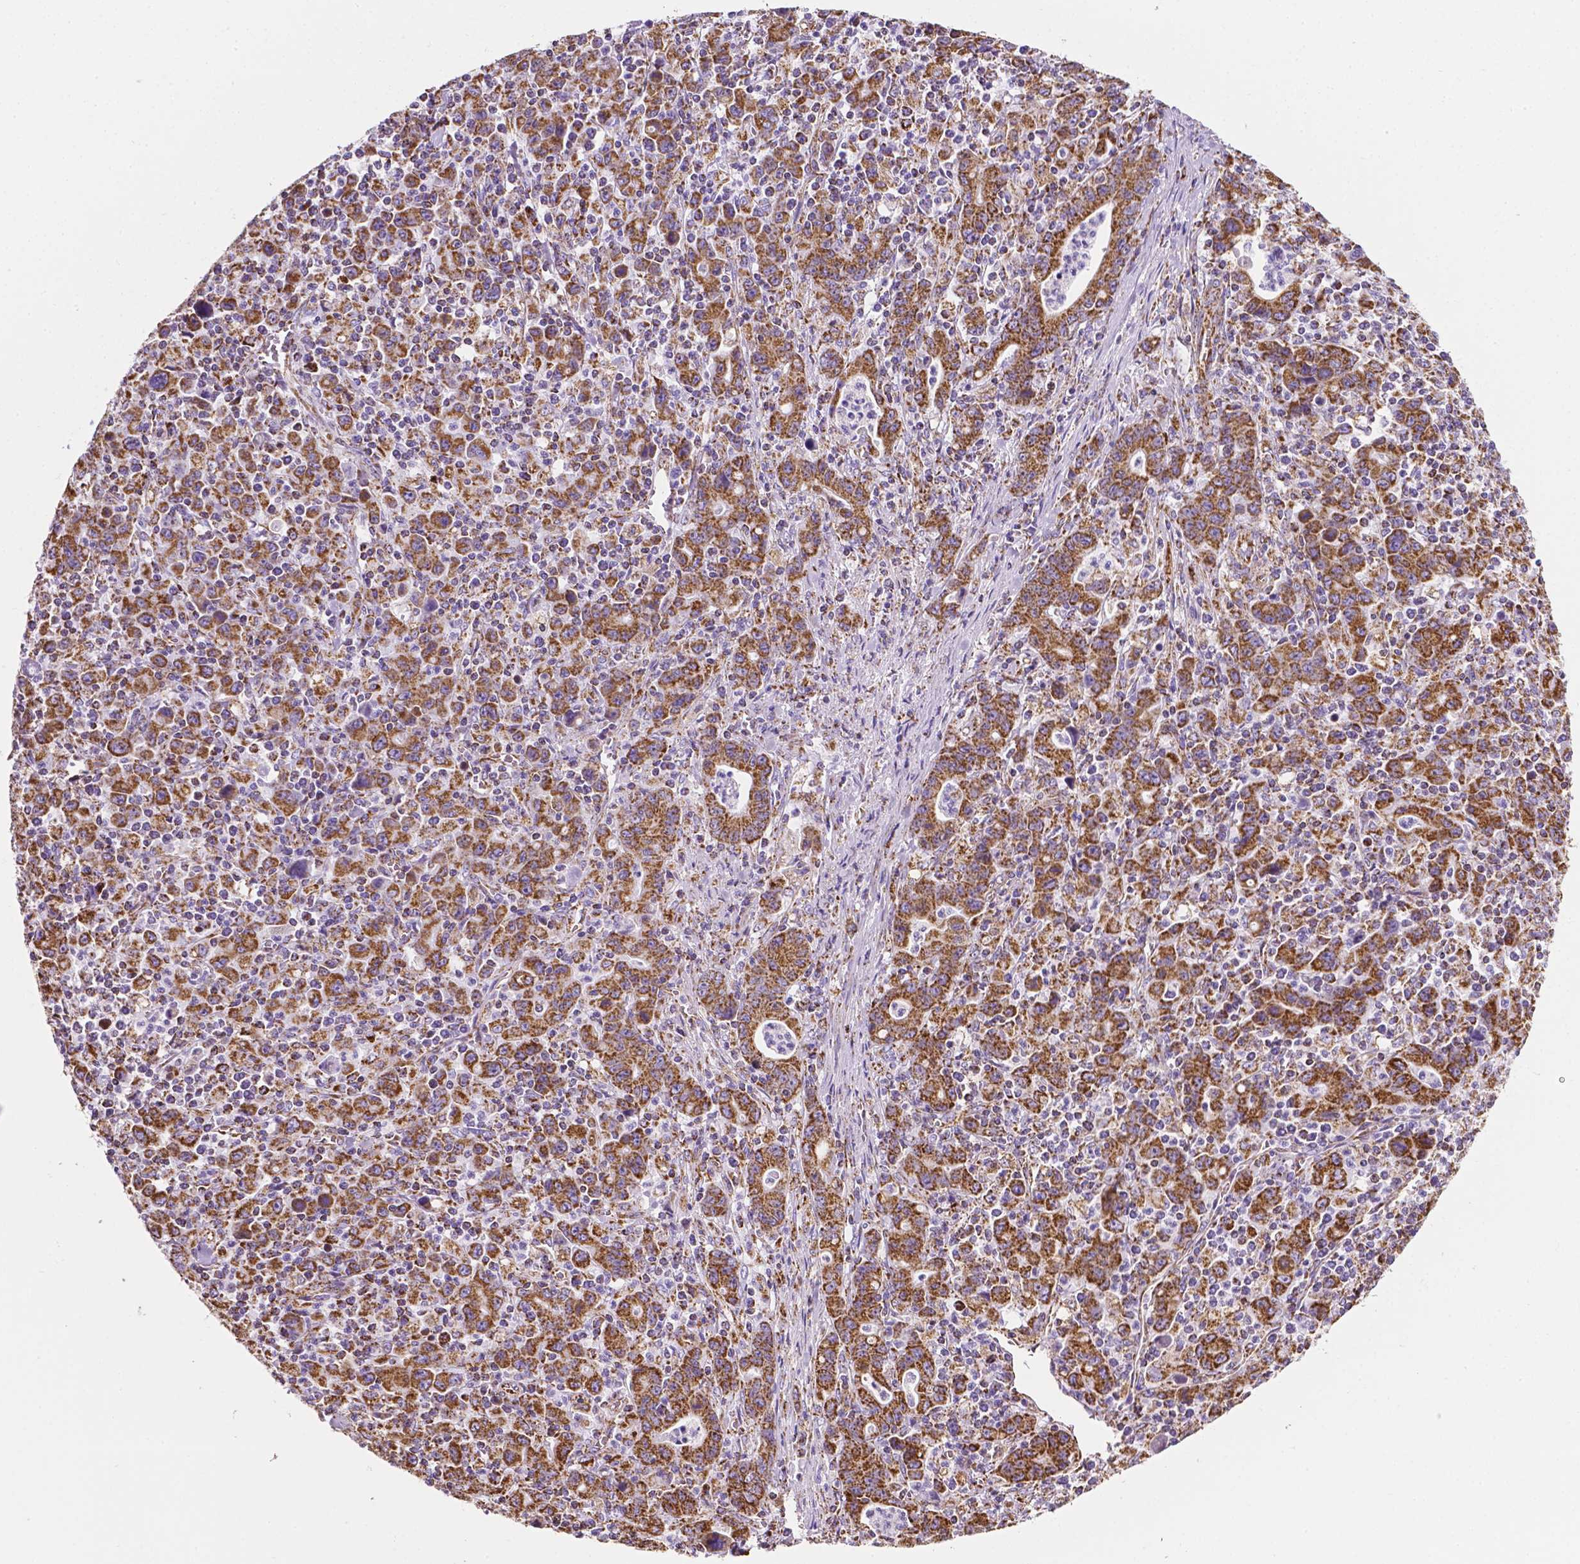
{"staining": {"intensity": "strong", "quantity": ">75%", "location": "cytoplasmic/membranous"}, "tissue": "stomach cancer", "cell_type": "Tumor cells", "image_type": "cancer", "snomed": [{"axis": "morphology", "description": "Adenocarcinoma, NOS"}, {"axis": "topography", "description": "Stomach, upper"}], "caption": "High-magnification brightfield microscopy of stomach adenocarcinoma stained with DAB (brown) and counterstained with hematoxylin (blue). tumor cells exhibit strong cytoplasmic/membranous staining is identified in approximately>75% of cells.", "gene": "RMDN3", "patient": {"sex": "male", "age": 69}}